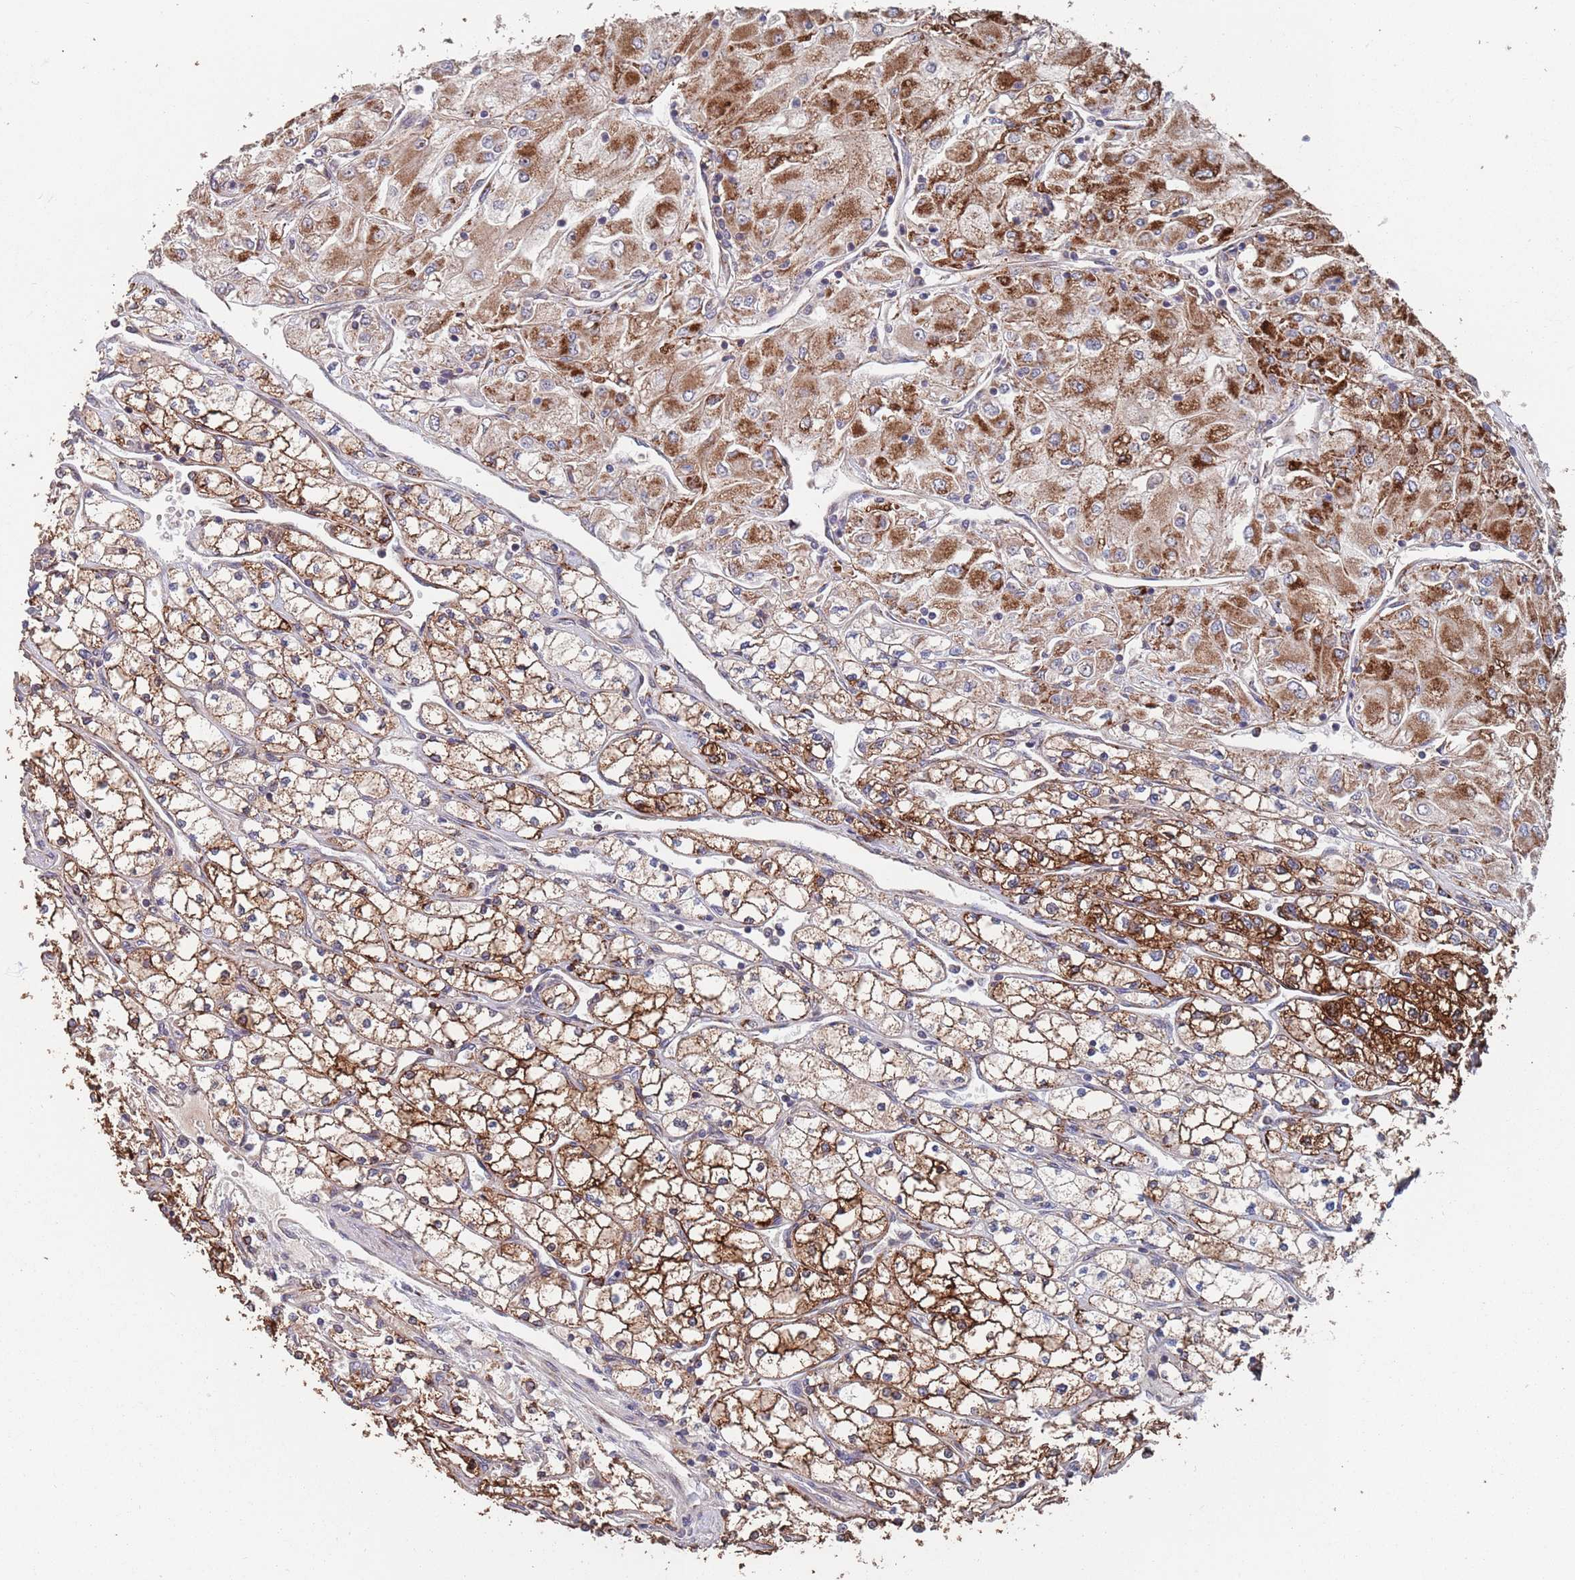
{"staining": {"intensity": "strong", "quantity": ">75%", "location": "cytoplasmic/membranous"}, "tissue": "renal cancer", "cell_type": "Tumor cells", "image_type": "cancer", "snomed": [{"axis": "morphology", "description": "Adenocarcinoma, NOS"}, {"axis": "topography", "description": "Kidney"}], "caption": "Protein analysis of renal adenocarcinoma tissue demonstrates strong cytoplasmic/membranous expression in about >75% of tumor cells.", "gene": "UNC45A", "patient": {"sex": "male", "age": 80}}